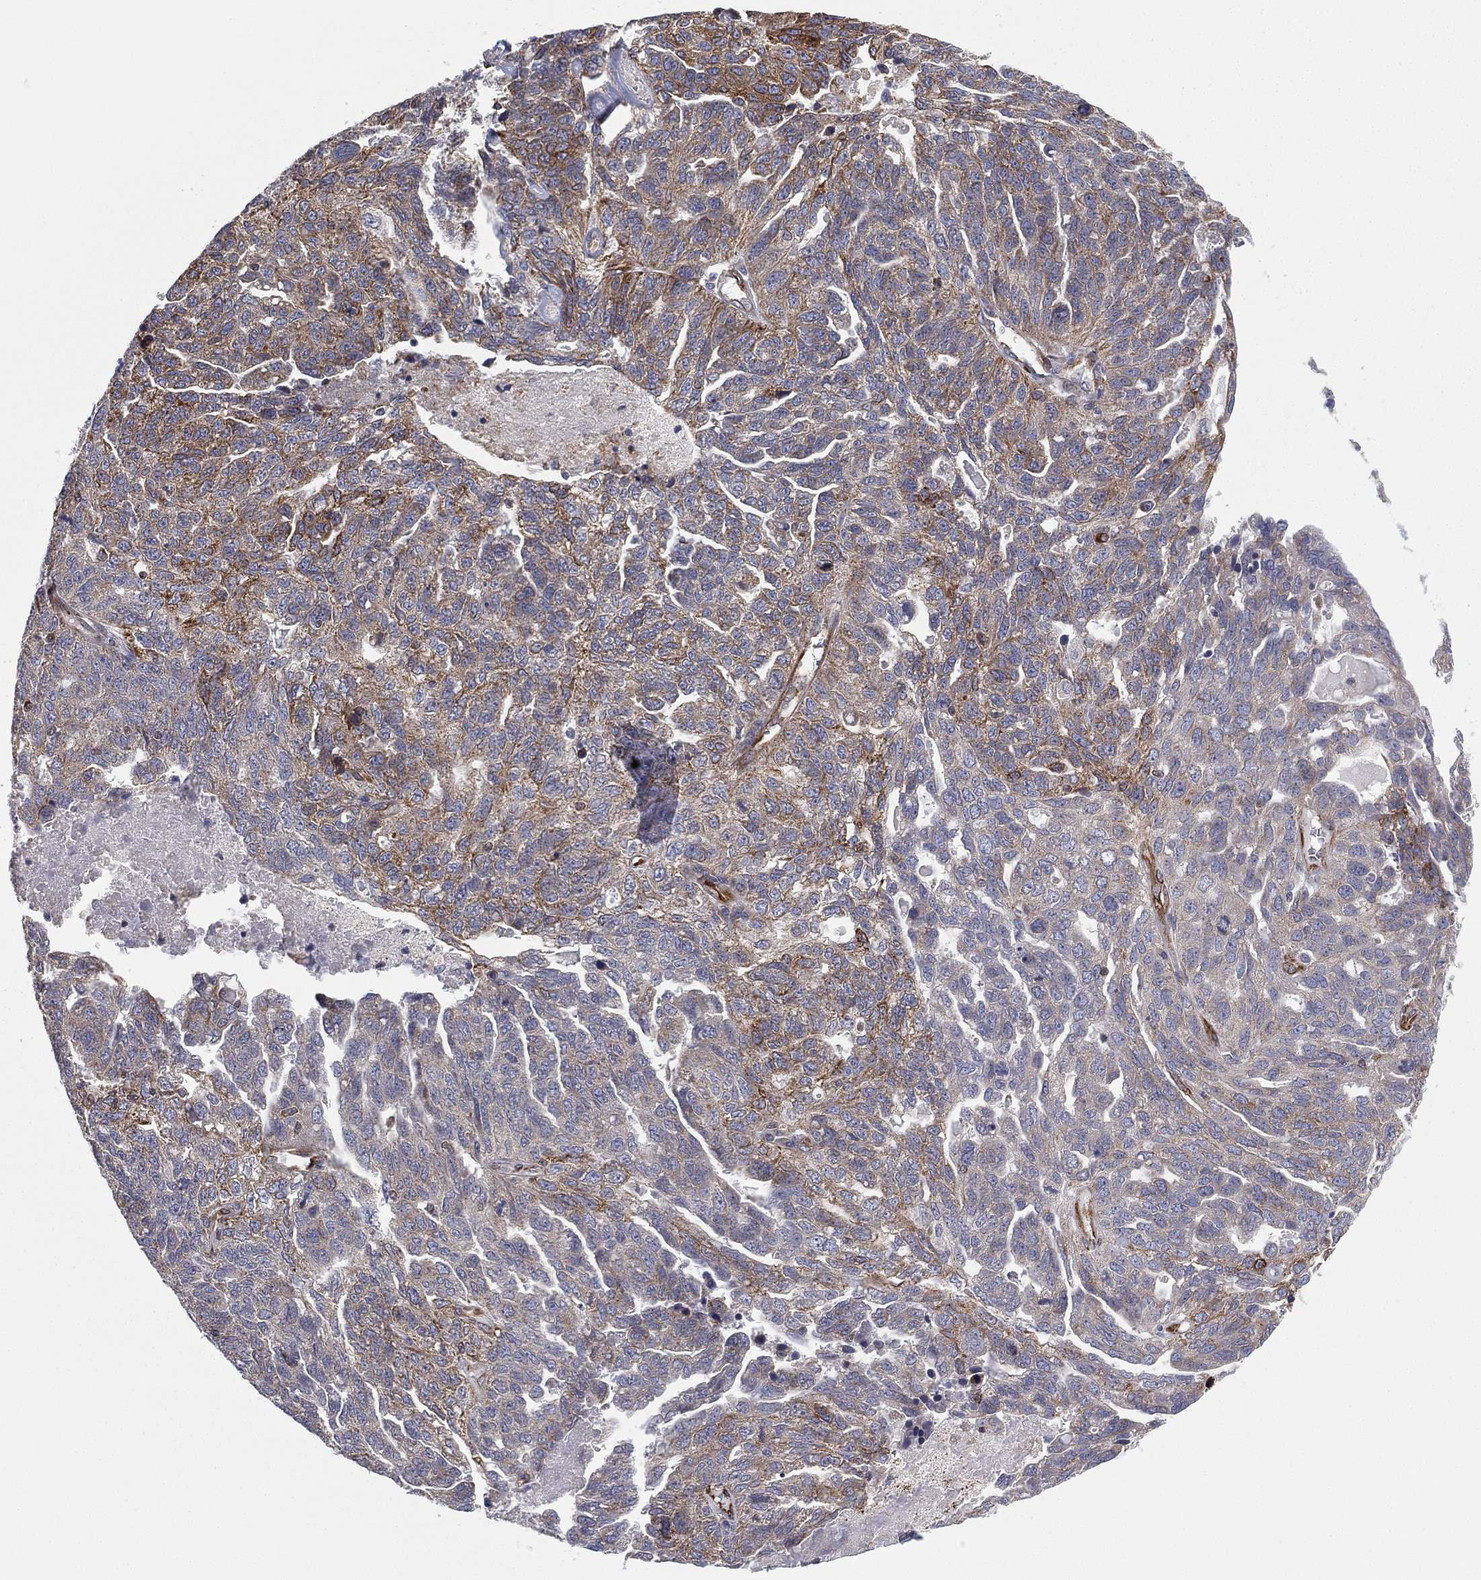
{"staining": {"intensity": "moderate", "quantity": "25%-75%", "location": "cytoplasmic/membranous"}, "tissue": "ovarian cancer", "cell_type": "Tumor cells", "image_type": "cancer", "snomed": [{"axis": "morphology", "description": "Cystadenocarcinoma, serous, NOS"}, {"axis": "topography", "description": "Ovary"}], "caption": "Serous cystadenocarcinoma (ovarian) stained with IHC exhibits moderate cytoplasmic/membranous staining in approximately 25%-75% of tumor cells.", "gene": "CYB5B", "patient": {"sex": "female", "age": 71}}